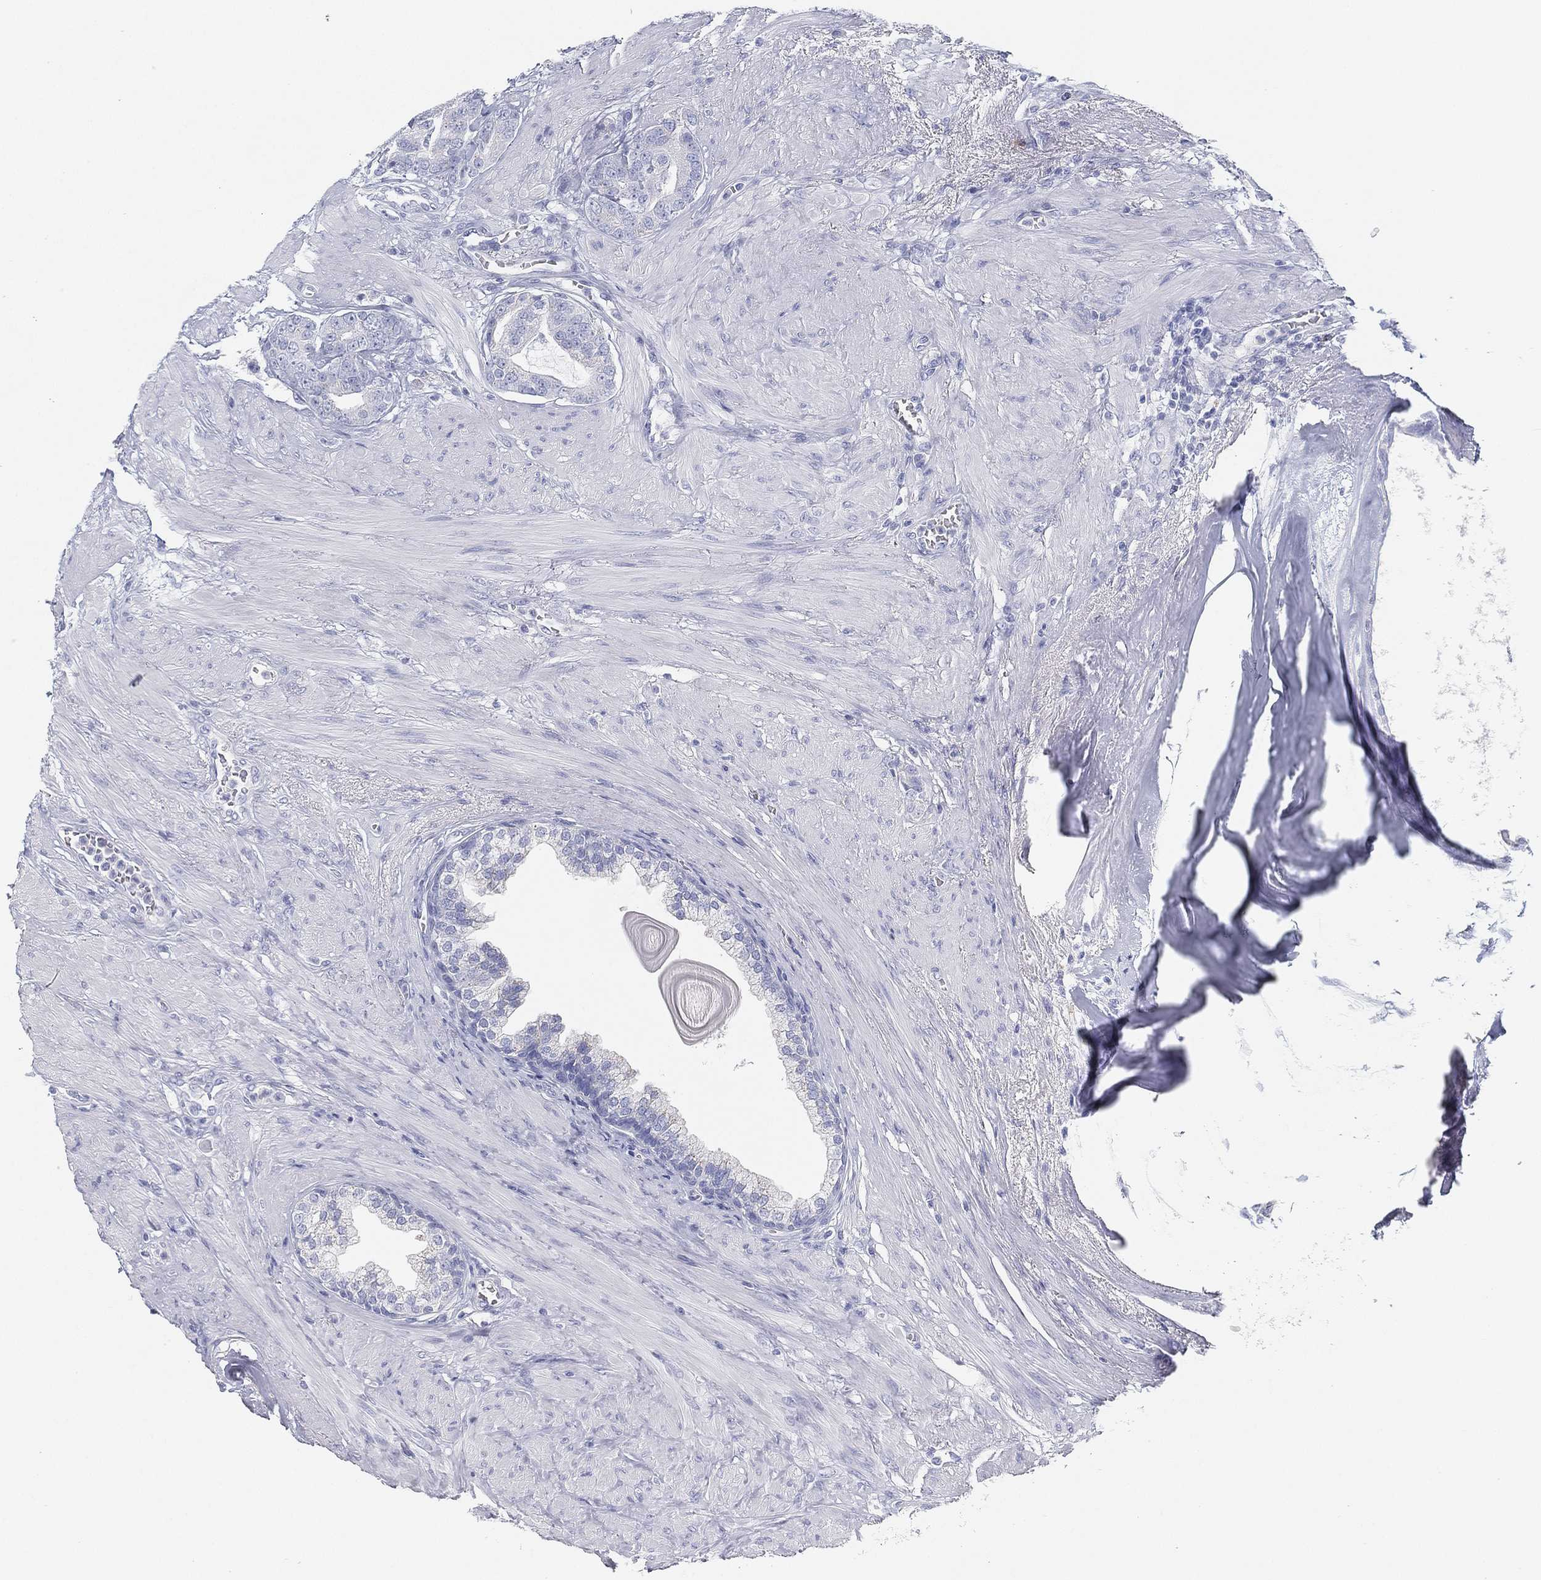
{"staining": {"intensity": "negative", "quantity": "none", "location": "none"}, "tissue": "prostate cancer", "cell_type": "Tumor cells", "image_type": "cancer", "snomed": [{"axis": "morphology", "description": "Adenocarcinoma, NOS"}, {"axis": "topography", "description": "Prostate"}], "caption": "Prostate cancer (adenocarcinoma) was stained to show a protein in brown. There is no significant staining in tumor cells.", "gene": "GPR61", "patient": {"sex": "male", "age": 69}}